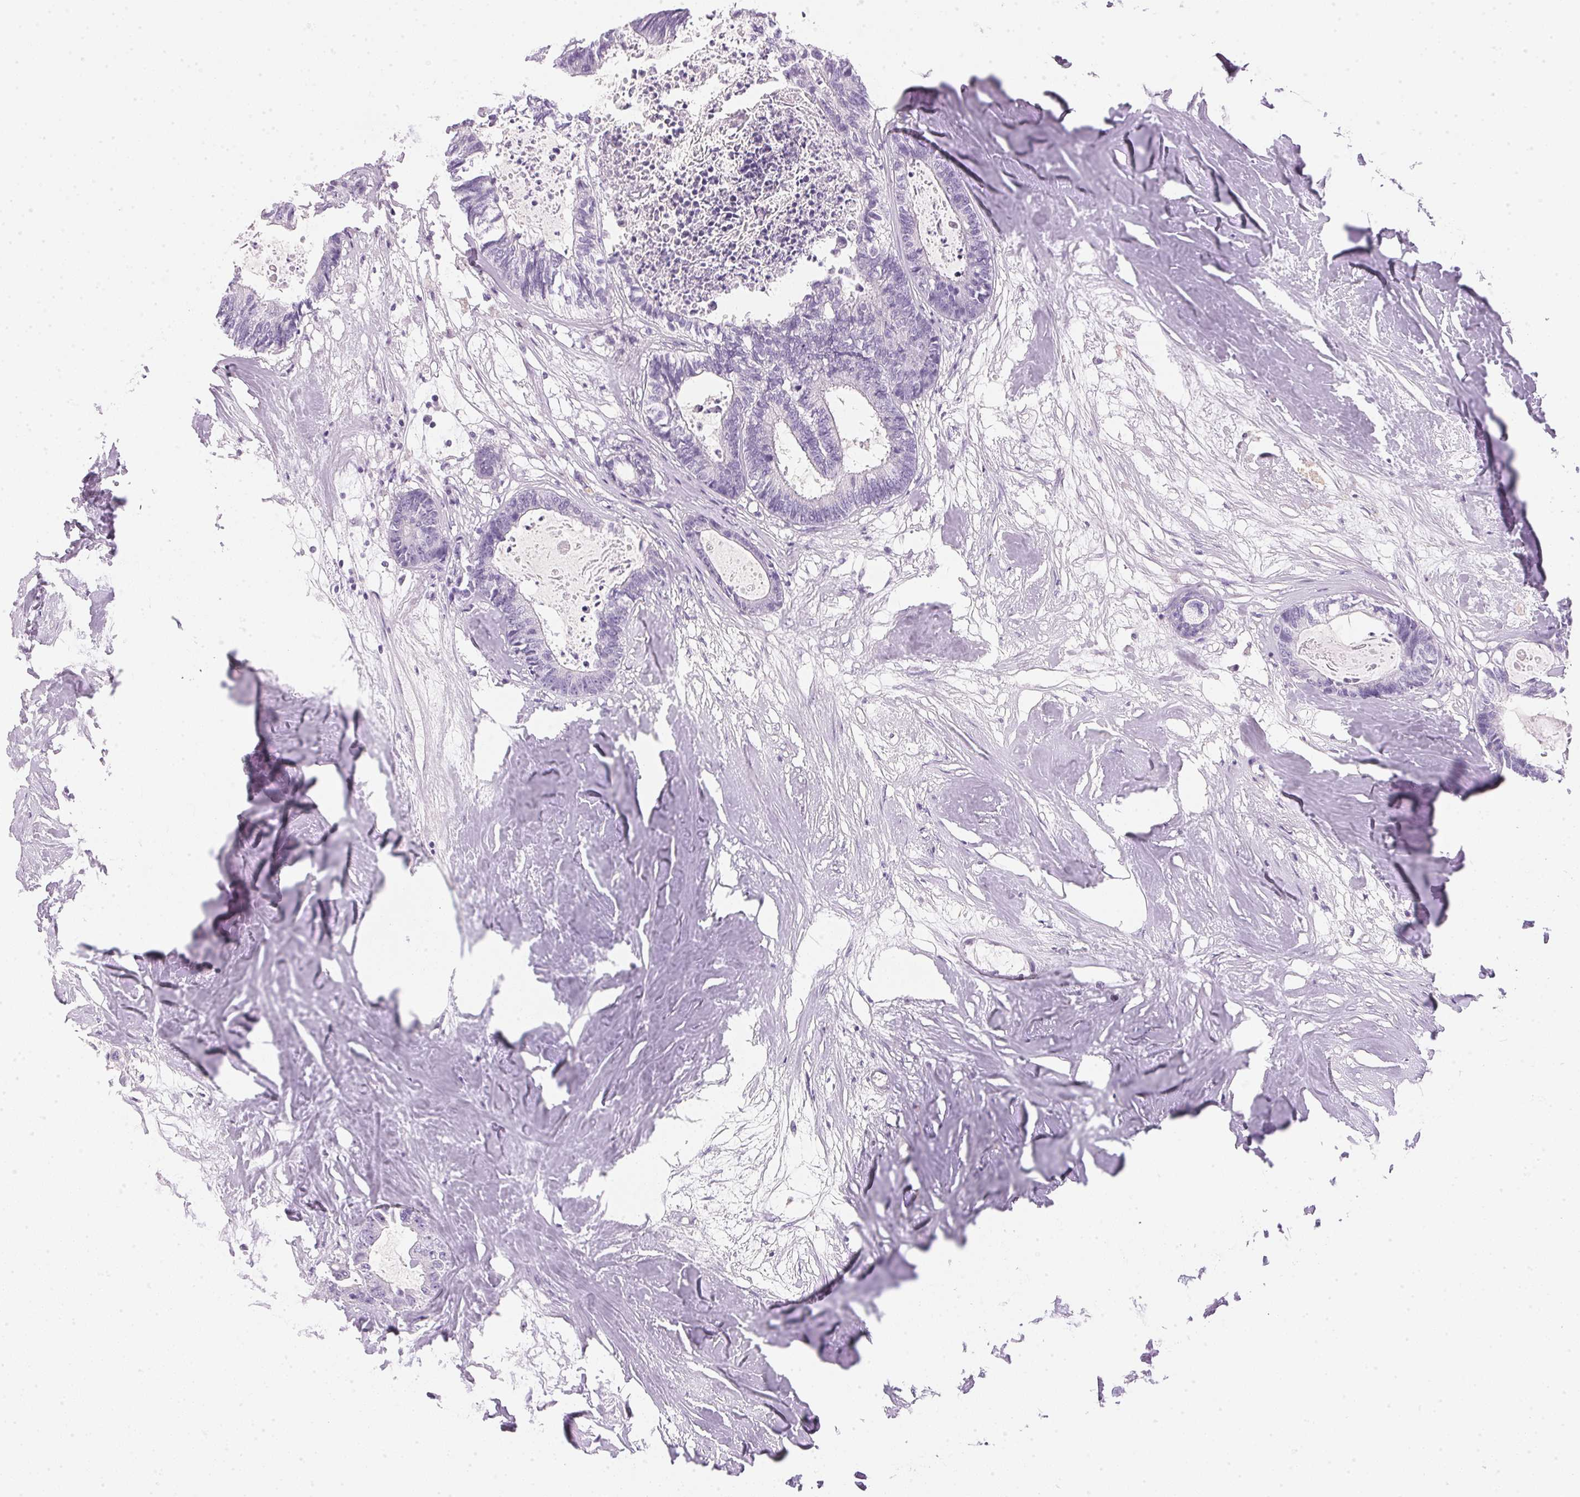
{"staining": {"intensity": "negative", "quantity": "none", "location": "none"}, "tissue": "colorectal cancer", "cell_type": "Tumor cells", "image_type": "cancer", "snomed": [{"axis": "morphology", "description": "Adenocarcinoma, NOS"}, {"axis": "topography", "description": "Colon"}, {"axis": "topography", "description": "Rectum"}], "caption": "Histopathology image shows no protein positivity in tumor cells of colorectal adenocarcinoma tissue.", "gene": "IGFBP1", "patient": {"sex": "male", "age": 57}}